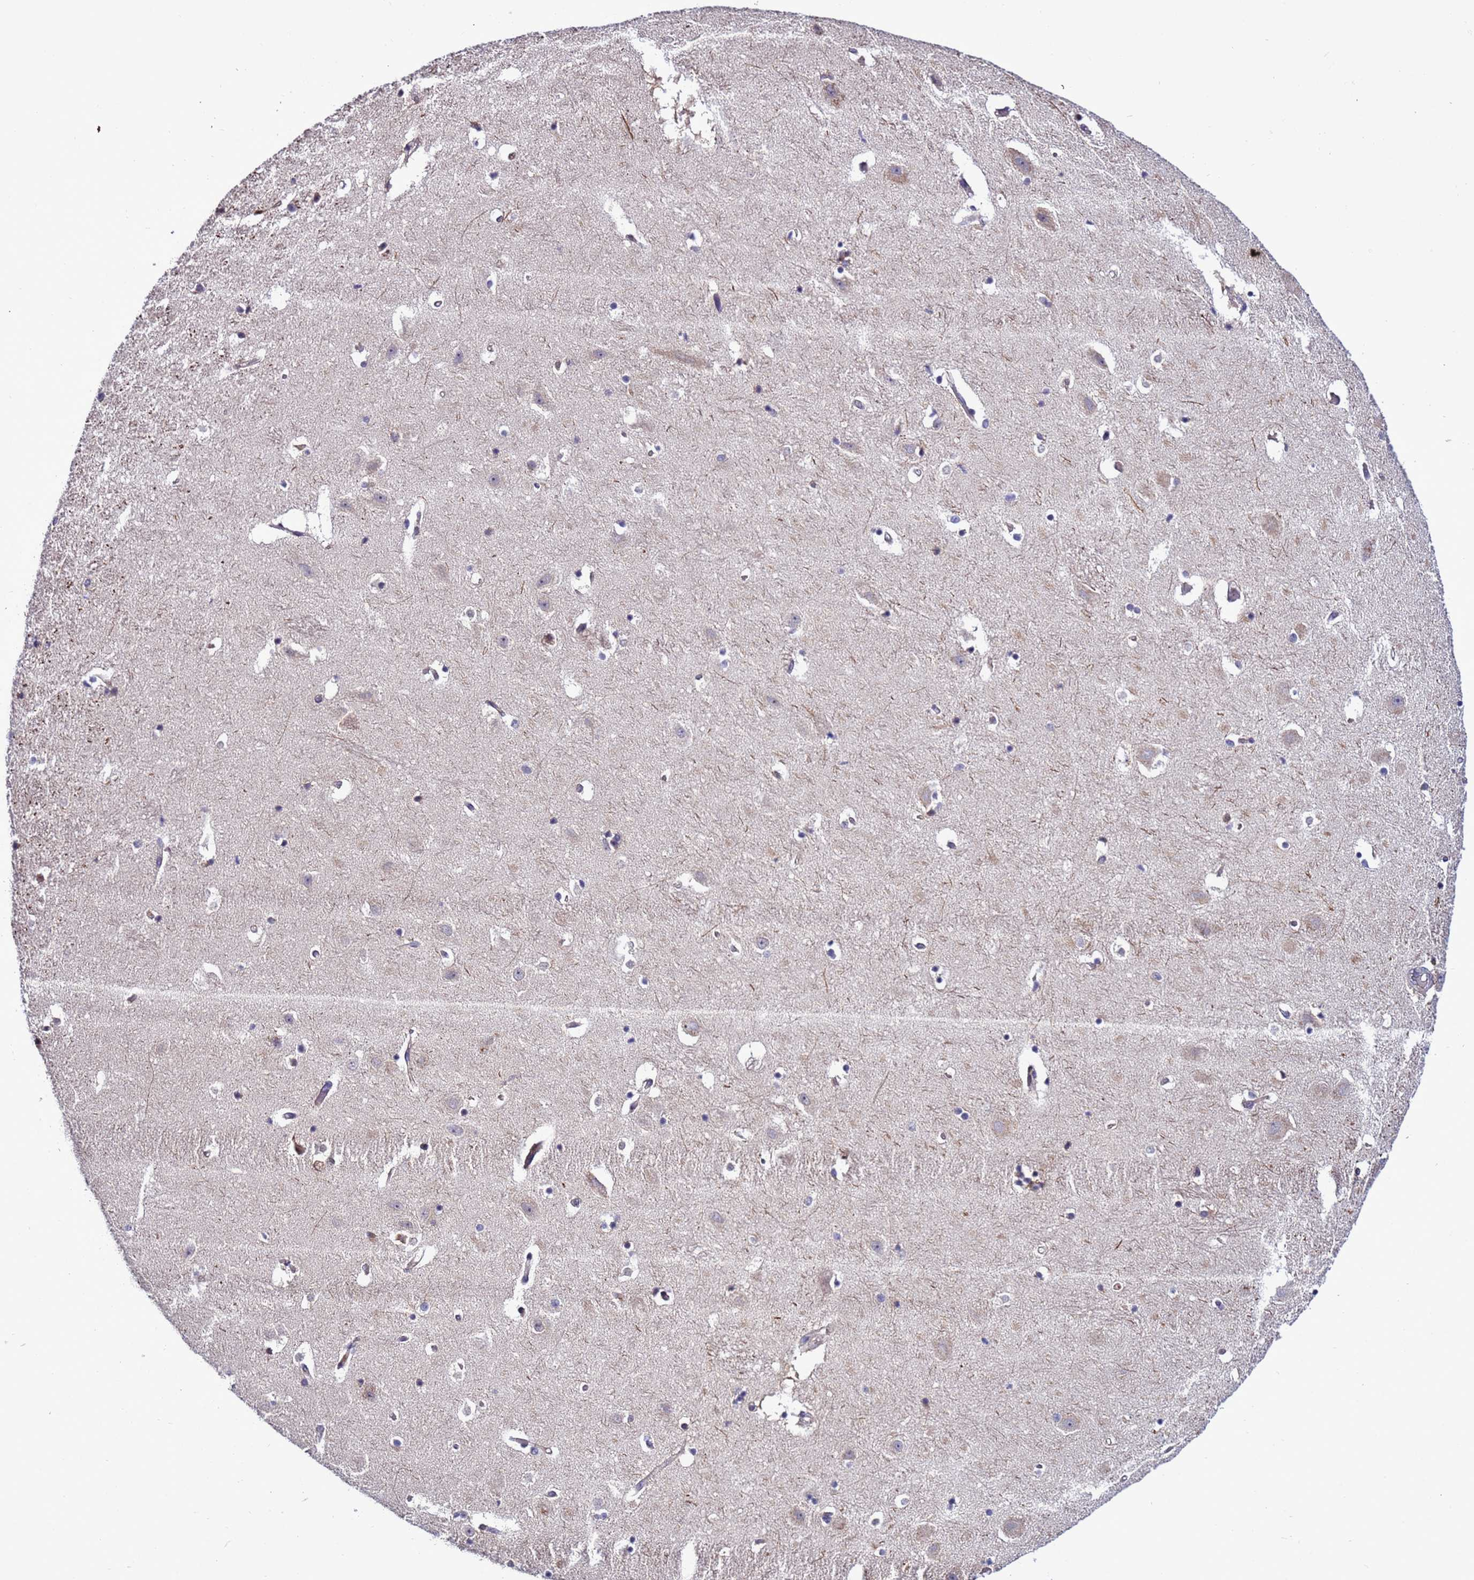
{"staining": {"intensity": "negative", "quantity": "none", "location": "none"}, "tissue": "hippocampus", "cell_type": "Glial cells", "image_type": "normal", "snomed": [{"axis": "morphology", "description": "Normal tissue, NOS"}, {"axis": "topography", "description": "Hippocampus"}], "caption": "Immunohistochemistry (IHC) photomicrograph of benign hippocampus stained for a protein (brown), which demonstrates no expression in glial cells.", "gene": "GEN1", "patient": {"sex": "female", "age": 52}}